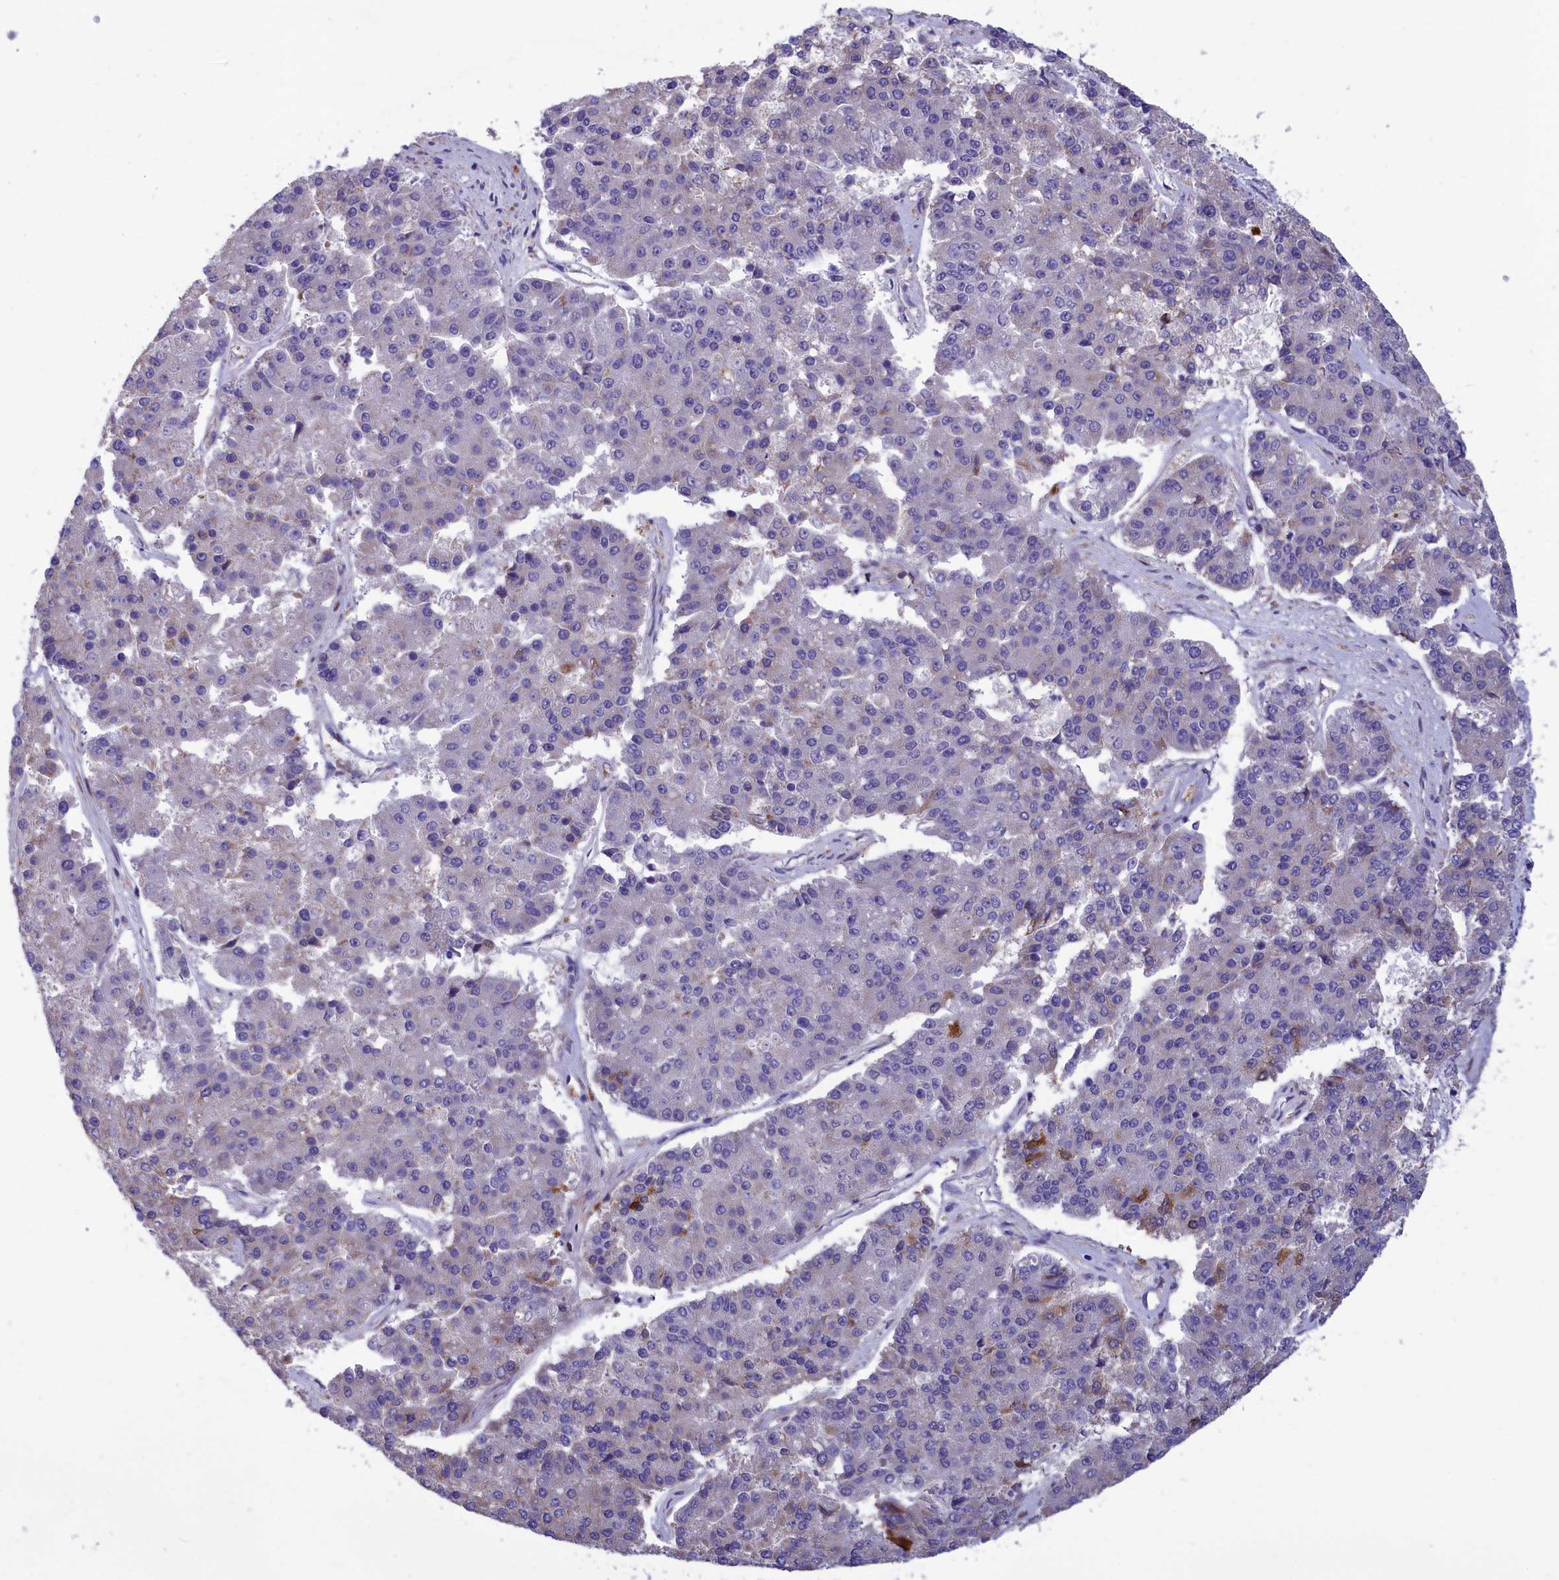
{"staining": {"intensity": "negative", "quantity": "none", "location": "none"}, "tissue": "pancreatic cancer", "cell_type": "Tumor cells", "image_type": "cancer", "snomed": [{"axis": "morphology", "description": "Adenocarcinoma, NOS"}, {"axis": "topography", "description": "Pancreas"}], "caption": "Immunohistochemistry of pancreatic cancer reveals no positivity in tumor cells.", "gene": "AMDHD2", "patient": {"sex": "male", "age": 50}}